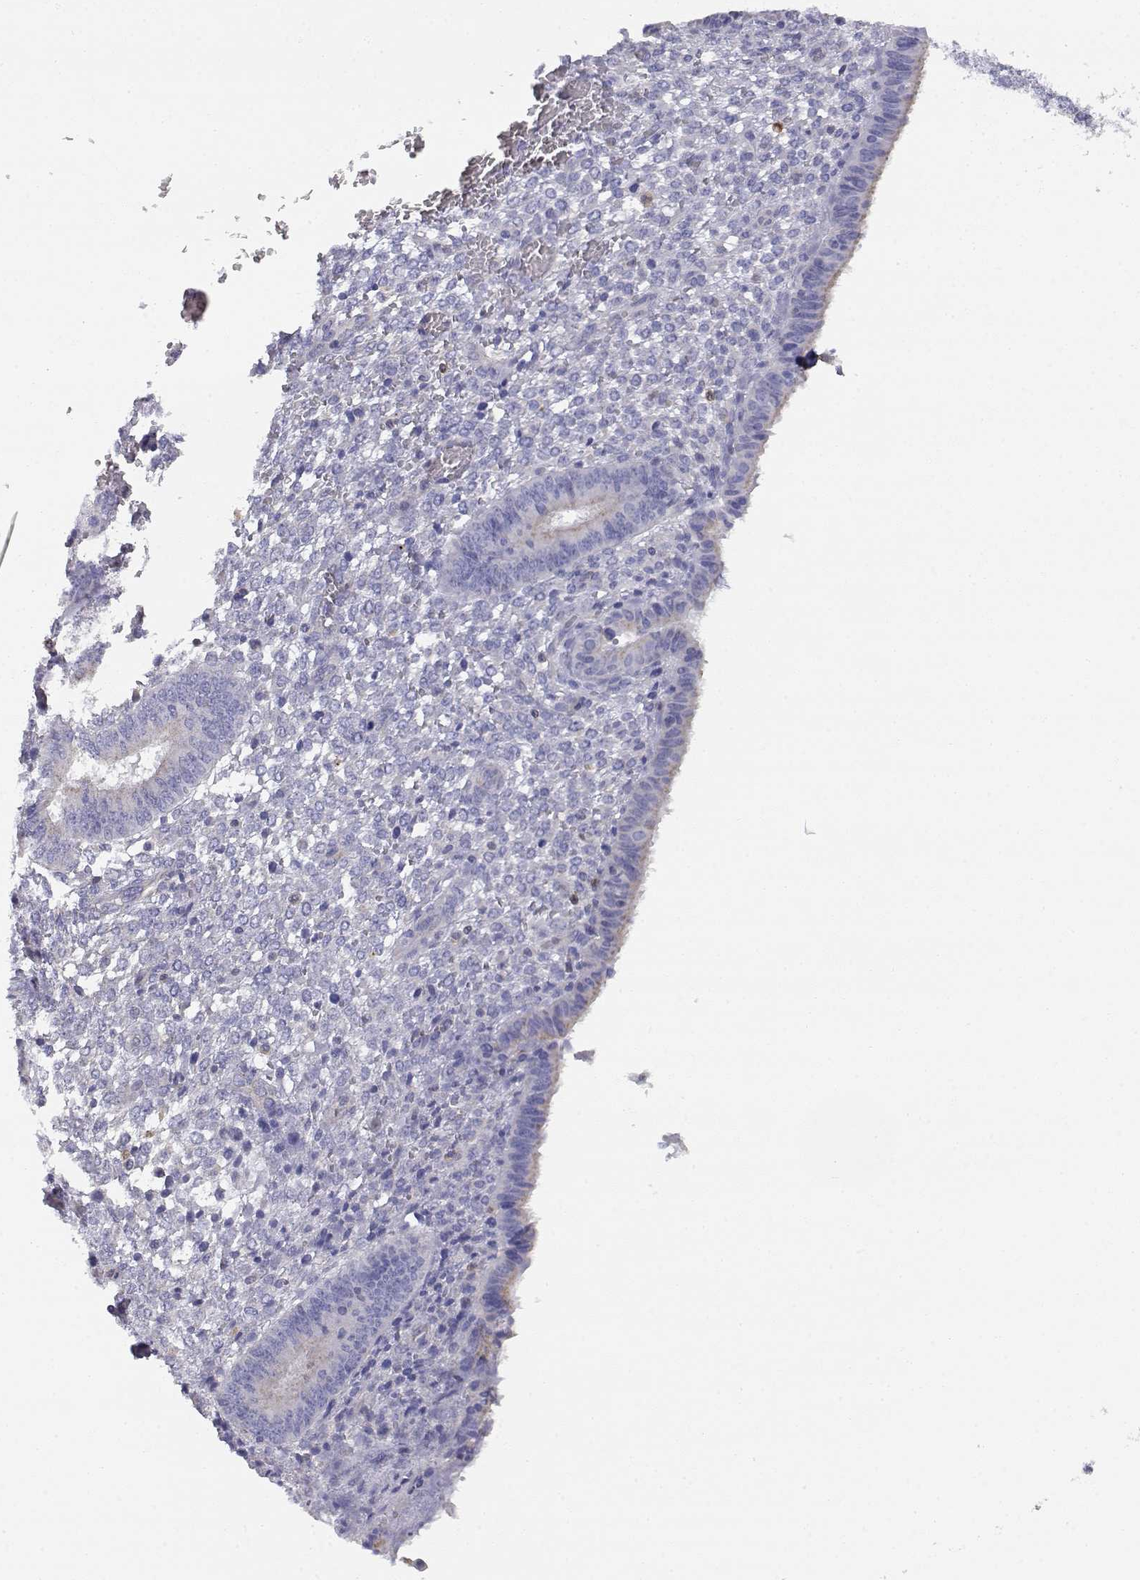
{"staining": {"intensity": "negative", "quantity": "none", "location": "none"}, "tissue": "endometrium", "cell_type": "Cells in endometrial stroma", "image_type": "normal", "snomed": [{"axis": "morphology", "description": "Normal tissue, NOS"}, {"axis": "topography", "description": "Endometrium"}], "caption": "High power microscopy photomicrograph of an immunohistochemistry micrograph of unremarkable endometrium, revealing no significant staining in cells in endometrial stroma.", "gene": "ADA", "patient": {"sex": "female", "age": 42}}